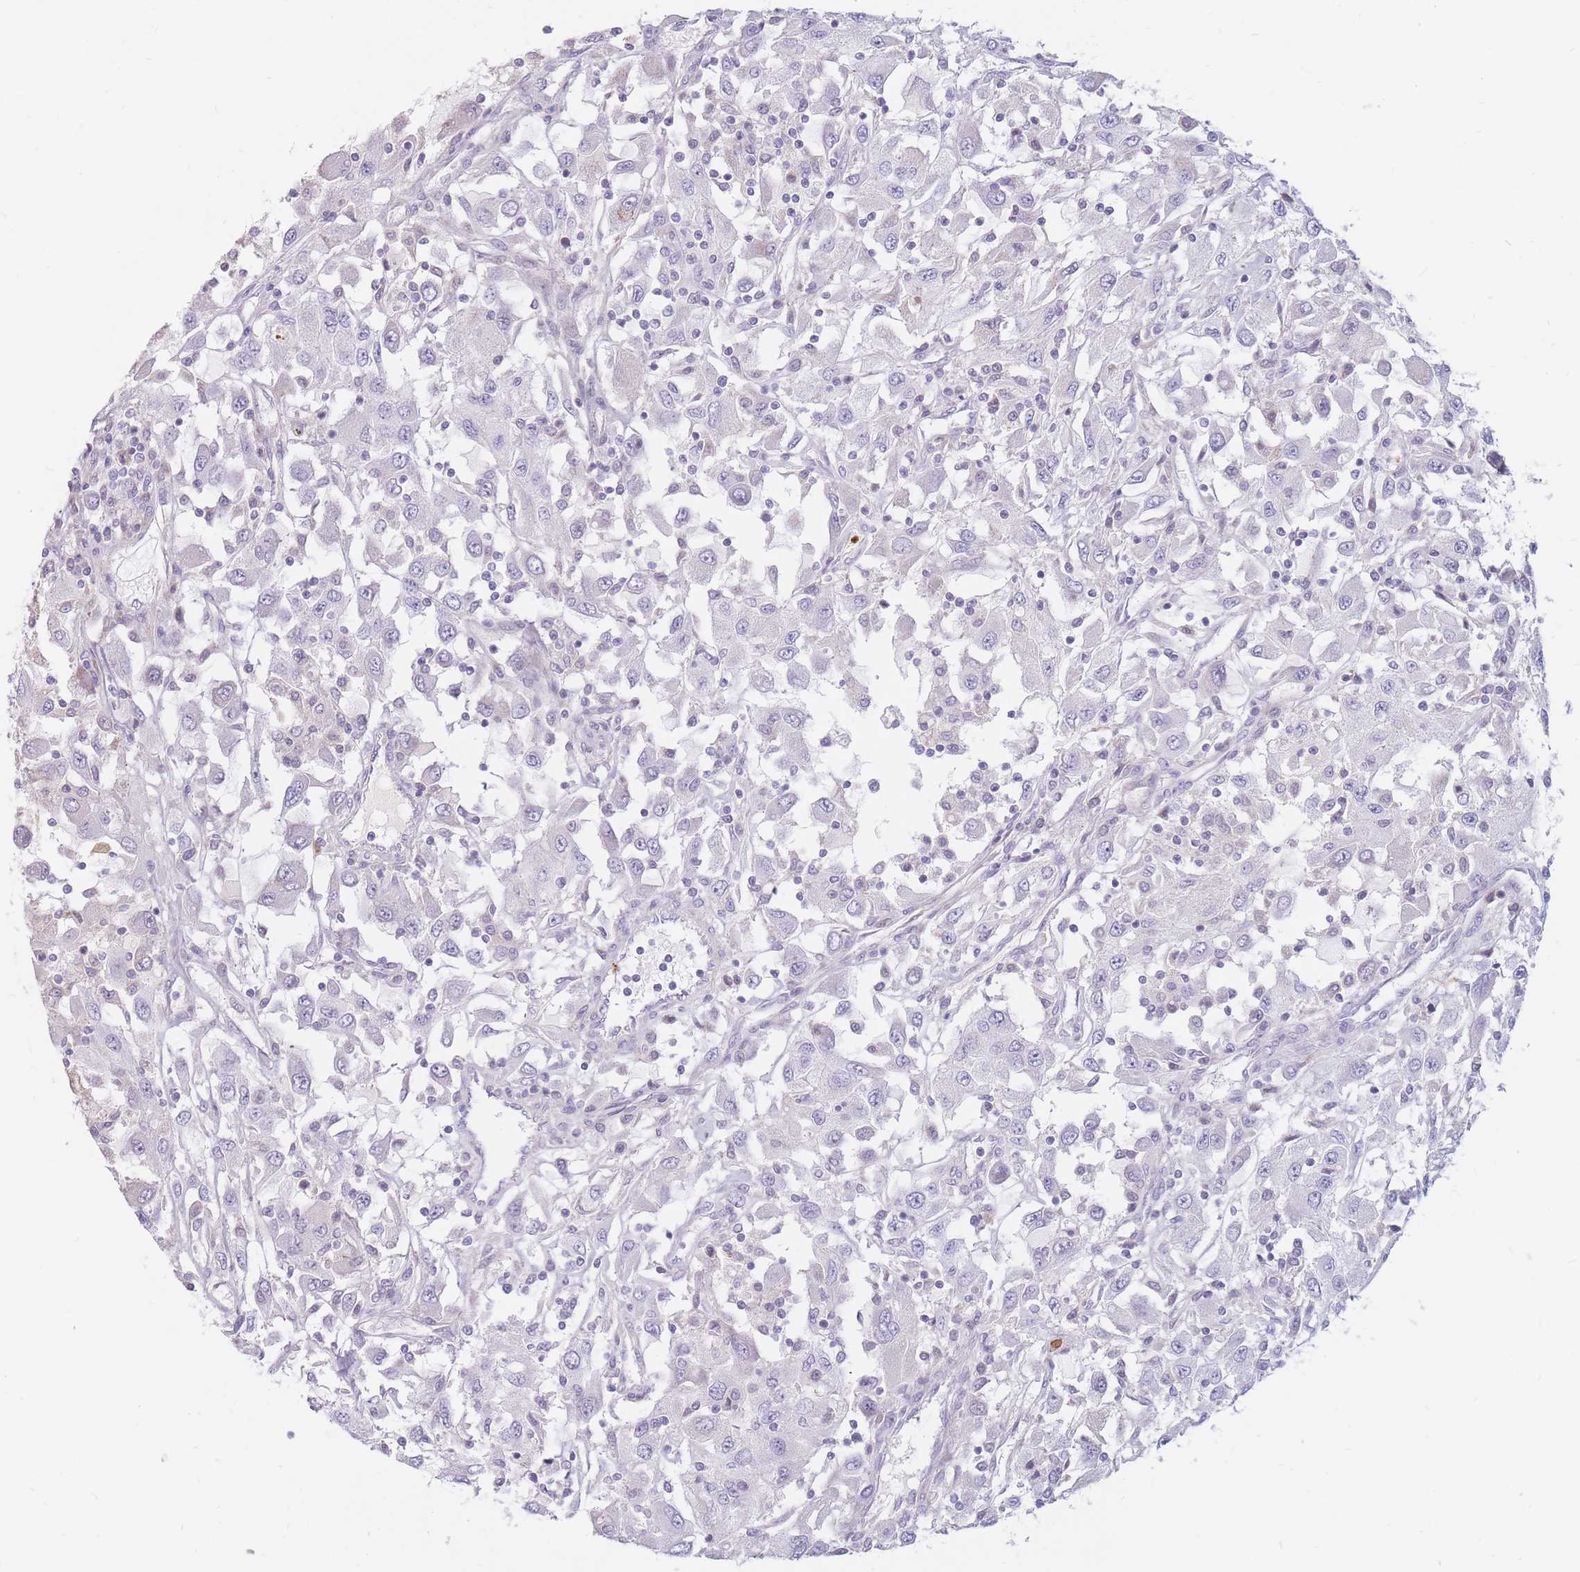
{"staining": {"intensity": "negative", "quantity": "none", "location": "none"}, "tissue": "renal cancer", "cell_type": "Tumor cells", "image_type": "cancer", "snomed": [{"axis": "morphology", "description": "Adenocarcinoma, NOS"}, {"axis": "topography", "description": "Kidney"}], "caption": "Immunohistochemistry image of human renal cancer stained for a protein (brown), which displays no expression in tumor cells. (DAB immunohistochemistry, high magnification).", "gene": "PTGDR", "patient": {"sex": "female", "age": 67}}